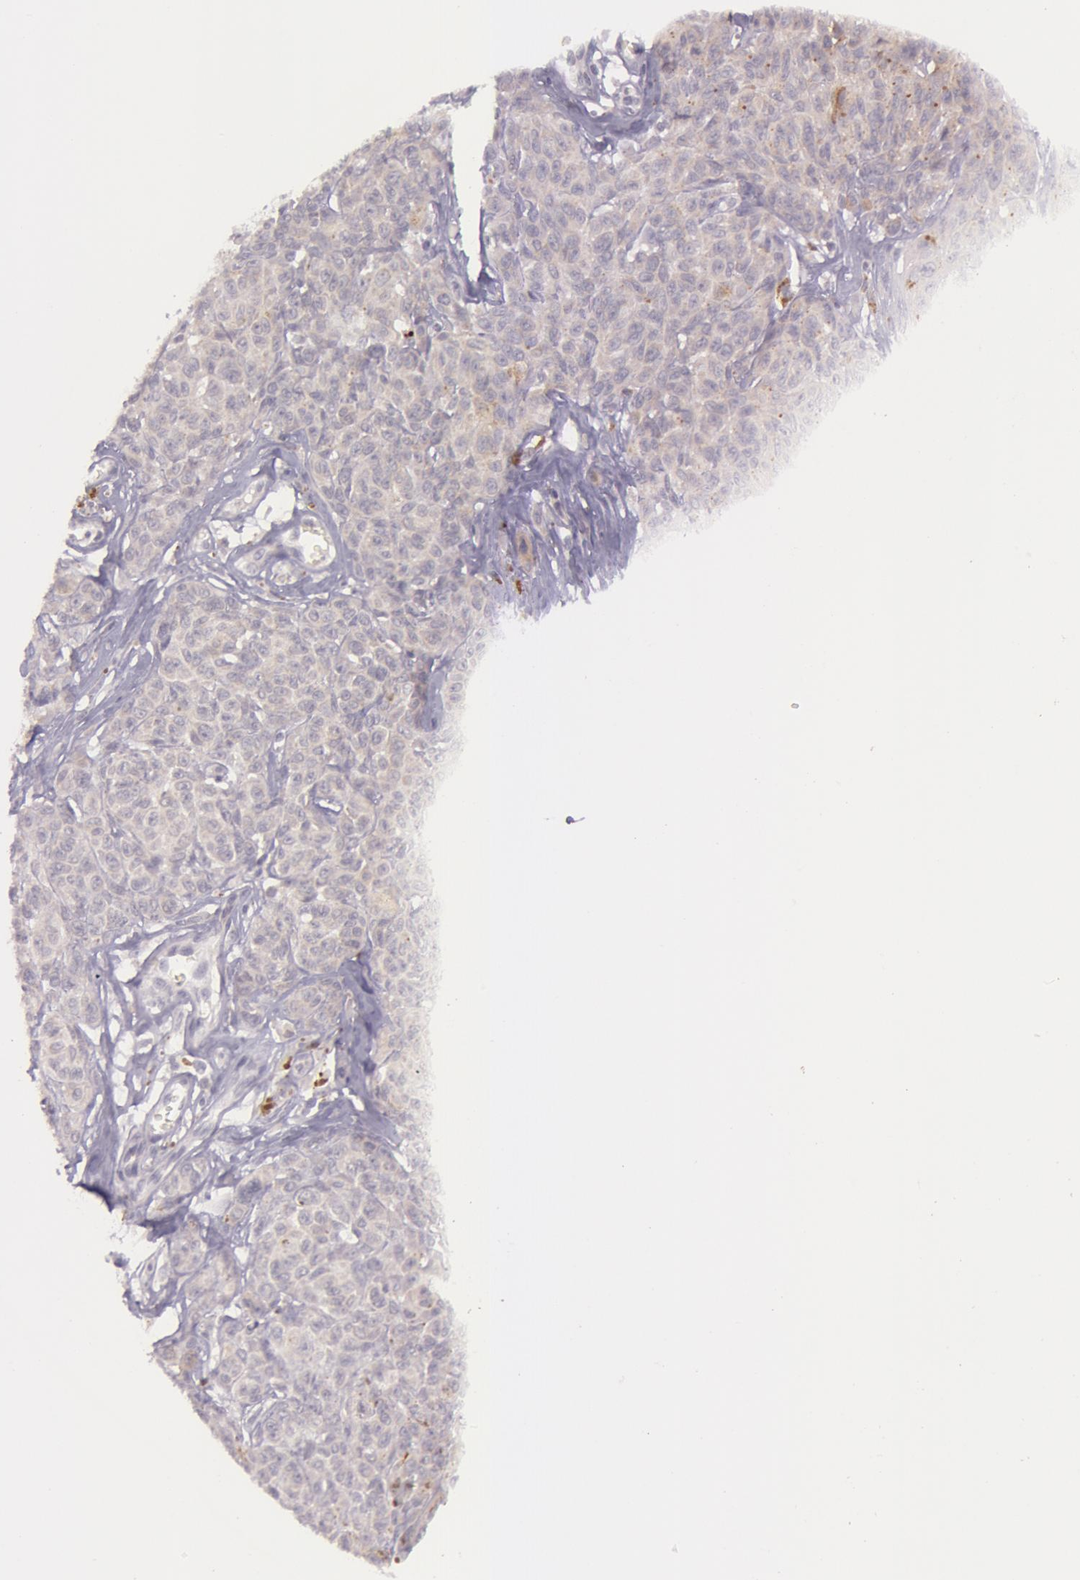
{"staining": {"intensity": "weak", "quantity": ">75%", "location": "cytoplasmic/membranous"}, "tissue": "melanoma", "cell_type": "Tumor cells", "image_type": "cancer", "snomed": [{"axis": "morphology", "description": "Malignant melanoma, NOS"}, {"axis": "topography", "description": "Skin"}], "caption": "Malignant melanoma stained for a protein (brown) displays weak cytoplasmic/membranous positive expression in about >75% of tumor cells.", "gene": "MXRA5", "patient": {"sex": "female", "age": 77}}